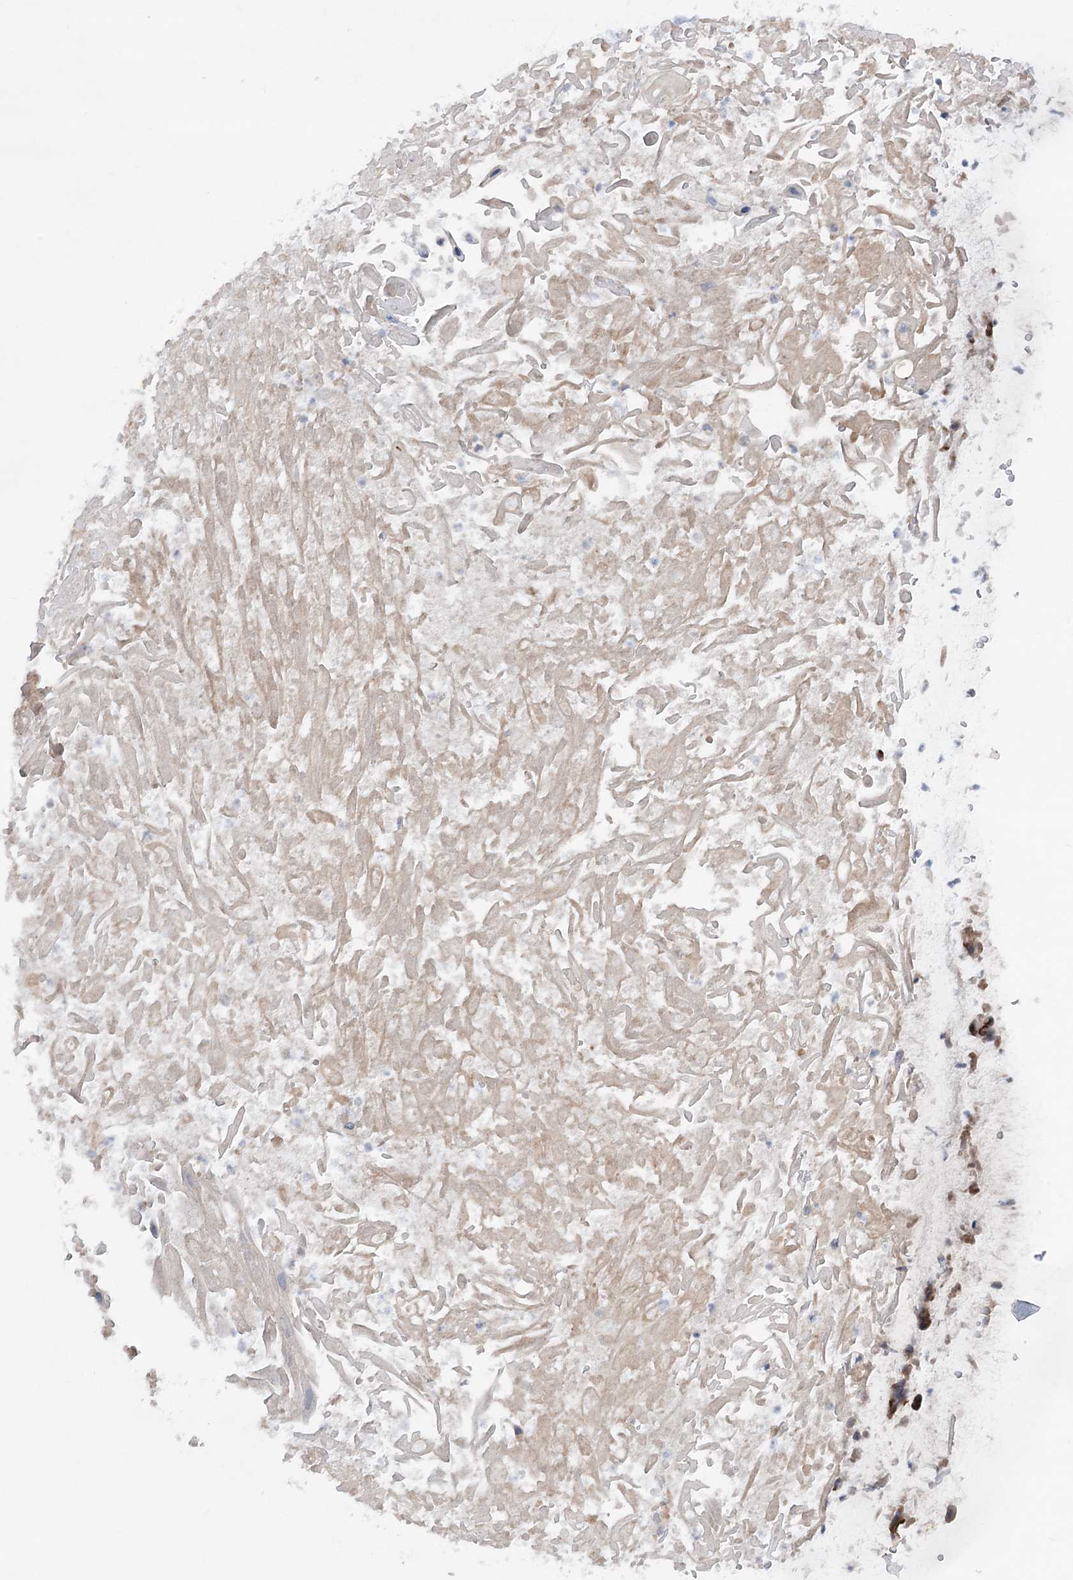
{"staining": {"intensity": "moderate", "quantity": ">75%", "location": "nuclear"}, "tissue": "adipose tissue", "cell_type": "Adipocytes", "image_type": "normal", "snomed": [{"axis": "morphology", "description": "Normal tissue, NOS"}, {"axis": "topography", "description": "Lymph node"}, {"axis": "topography", "description": "Cartilage tissue"}, {"axis": "topography", "description": "Bronchus"}], "caption": "Immunohistochemistry staining of normal adipose tissue, which displays medium levels of moderate nuclear positivity in about >75% of adipocytes indicating moderate nuclear protein staining. The staining was performed using DAB (3,3'-diaminobenzidine) (brown) for protein detection and nuclei were counterstained in hematoxylin (blue).", "gene": "MTCH2", "patient": {"sex": "male", "age": 63}}